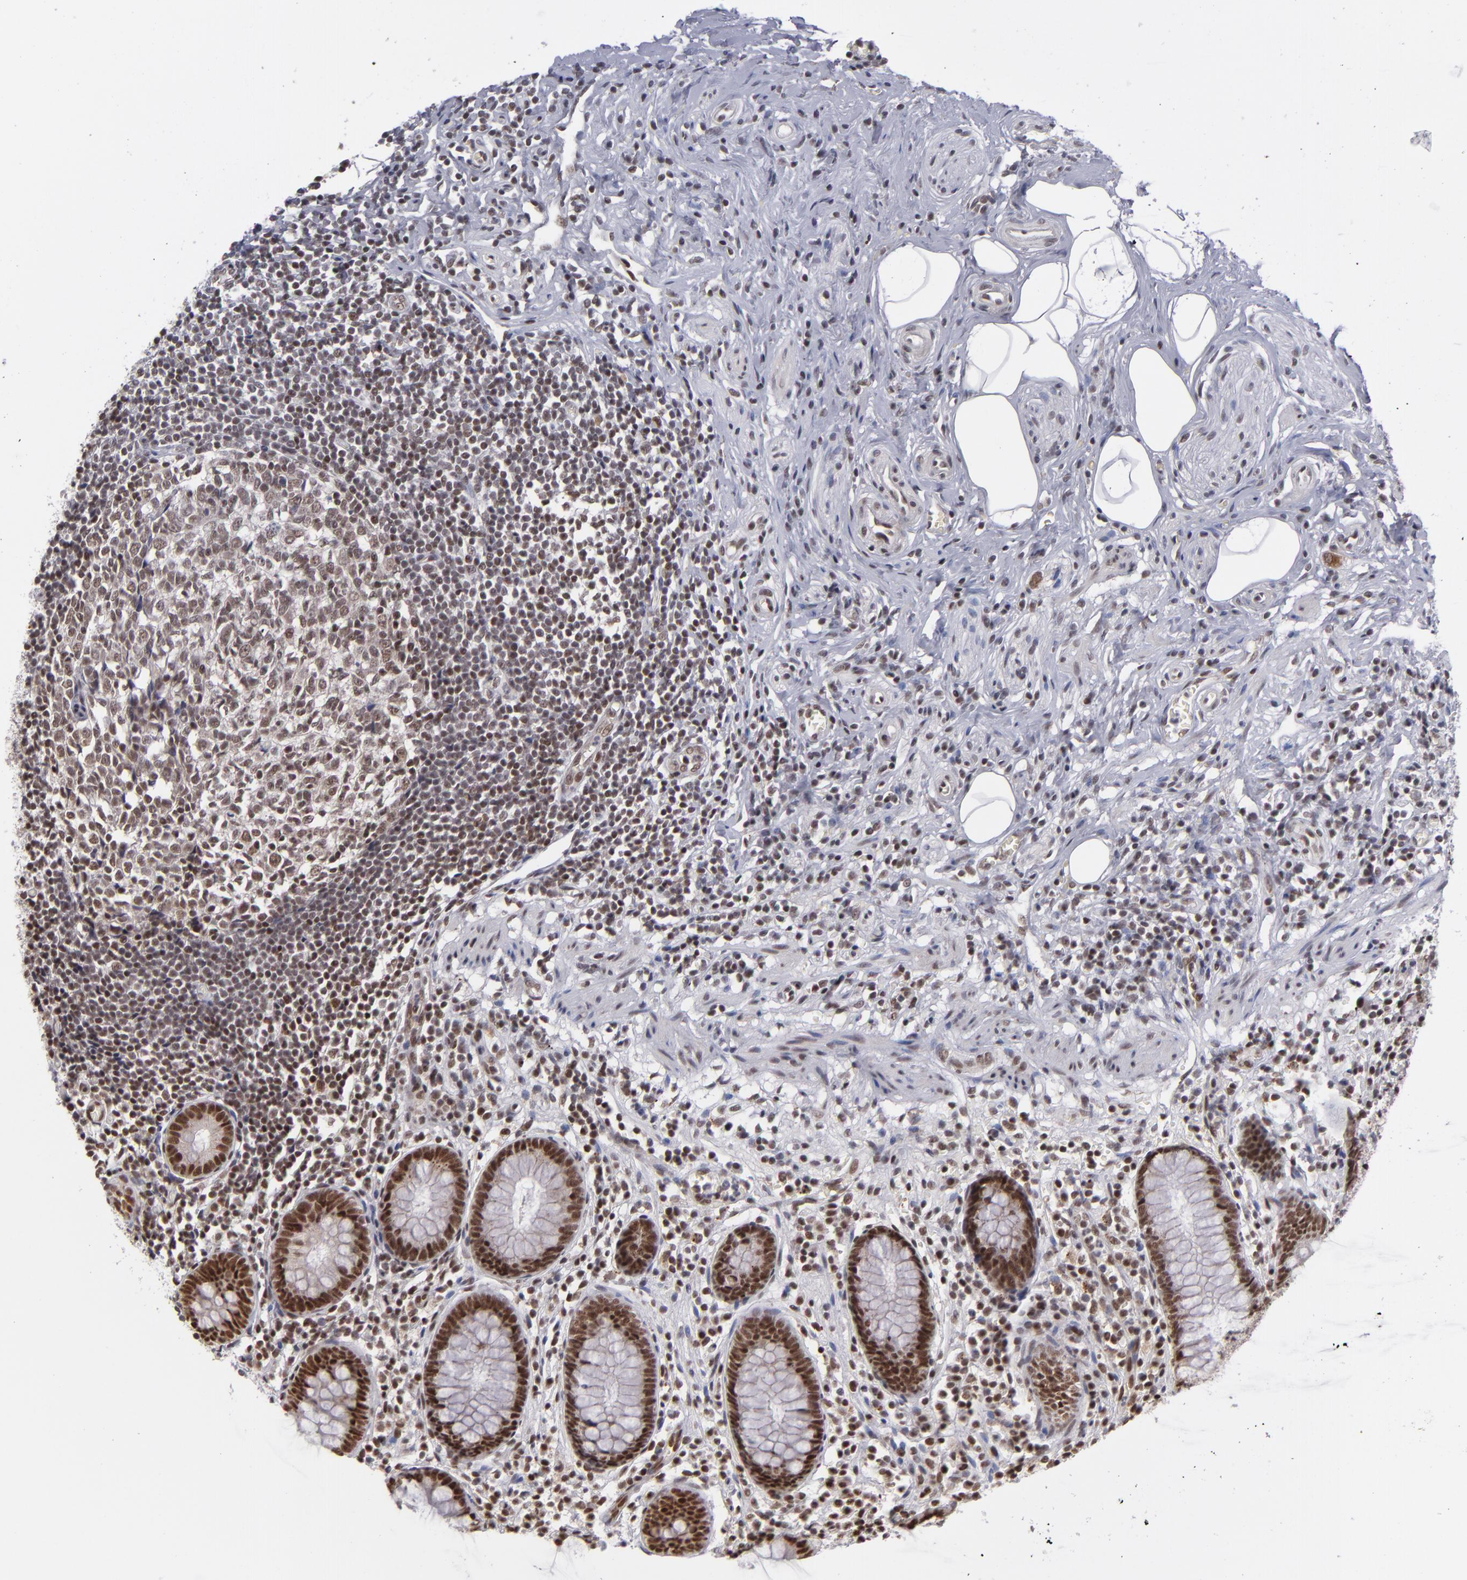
{"staining": {"intensity": "moderate", "quantity": ">75%", "location": "nuclear"}, "tissue": "appendix", "cell_type": "Glandular cells", "image_type": "normal", "snomed": [{"axis": "morphology", "description": "Normal tissue, NOS"}, {"axis": "topography", "description": "Appendix"}], "caption": "This histopathology image exhibits immunohistochemistry (IHC) staining of benign appendix, with medium moderate nuclear expression in approximately >75% of glandular cells.", "gene": "MLLT3", "patient": {"sex": "male", "age": 38}}